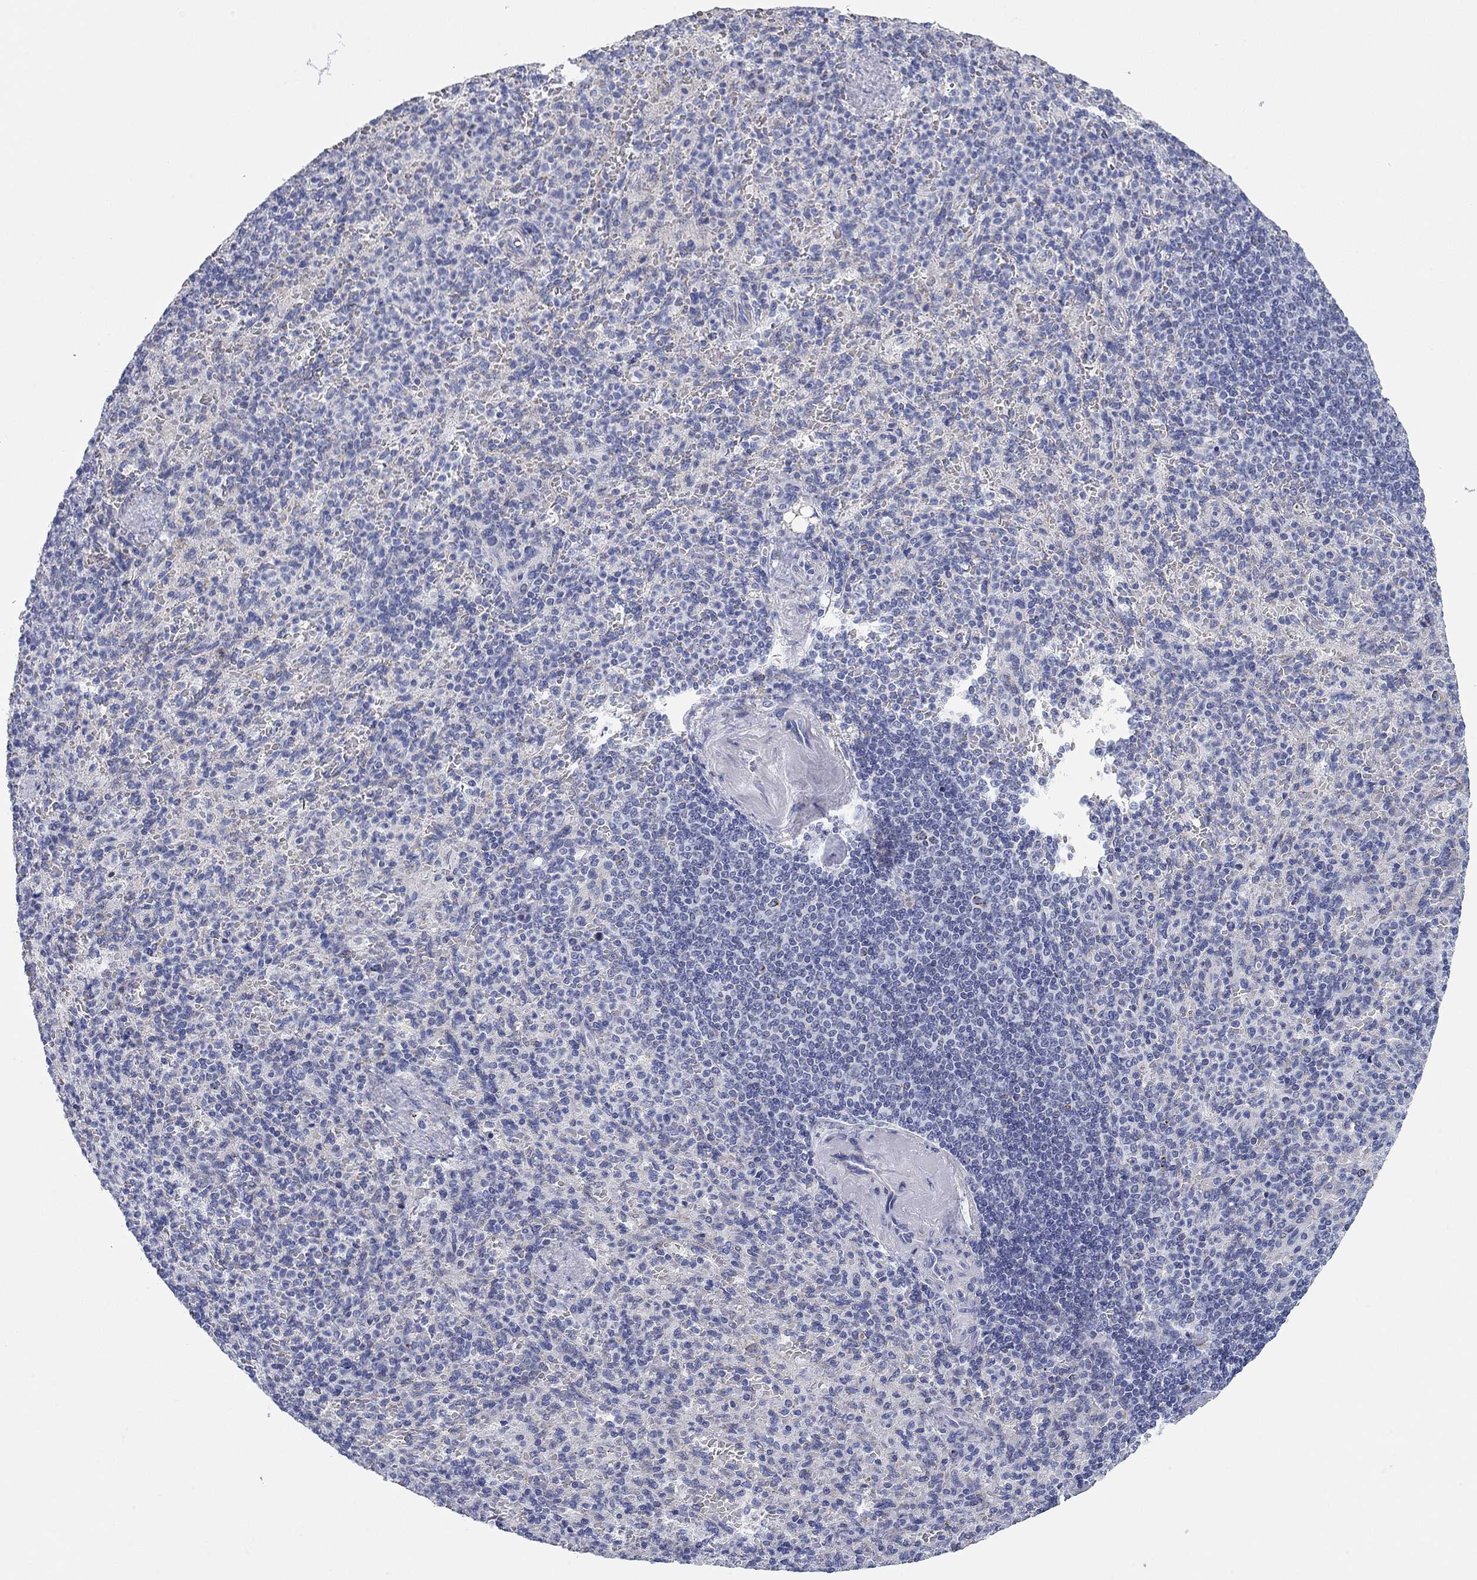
{"staining": {"intensity": "negative", "quantity": "none", "location": "none"}, "tissue": "spleen", "cell_type": "Cells in red pulp", "image_type": "normal", "snomed": [{"axis": "morphology", "description": "Normal tissue, NOS"}, {"axis": "topography", "description": "Spleen"}], "caption": "The photomicrograph shows no staining of cells in red pulp in unremarkable spleen. The staining was performed using DAB (3,3'-diaminobenzidine) to visualize the protein expression in brown, while the nuclei were stained in blue with hematoxylin (Magnification: 20x).", "gene": "CHI3L2", "patient": {"sex": "female", "age": 74}}